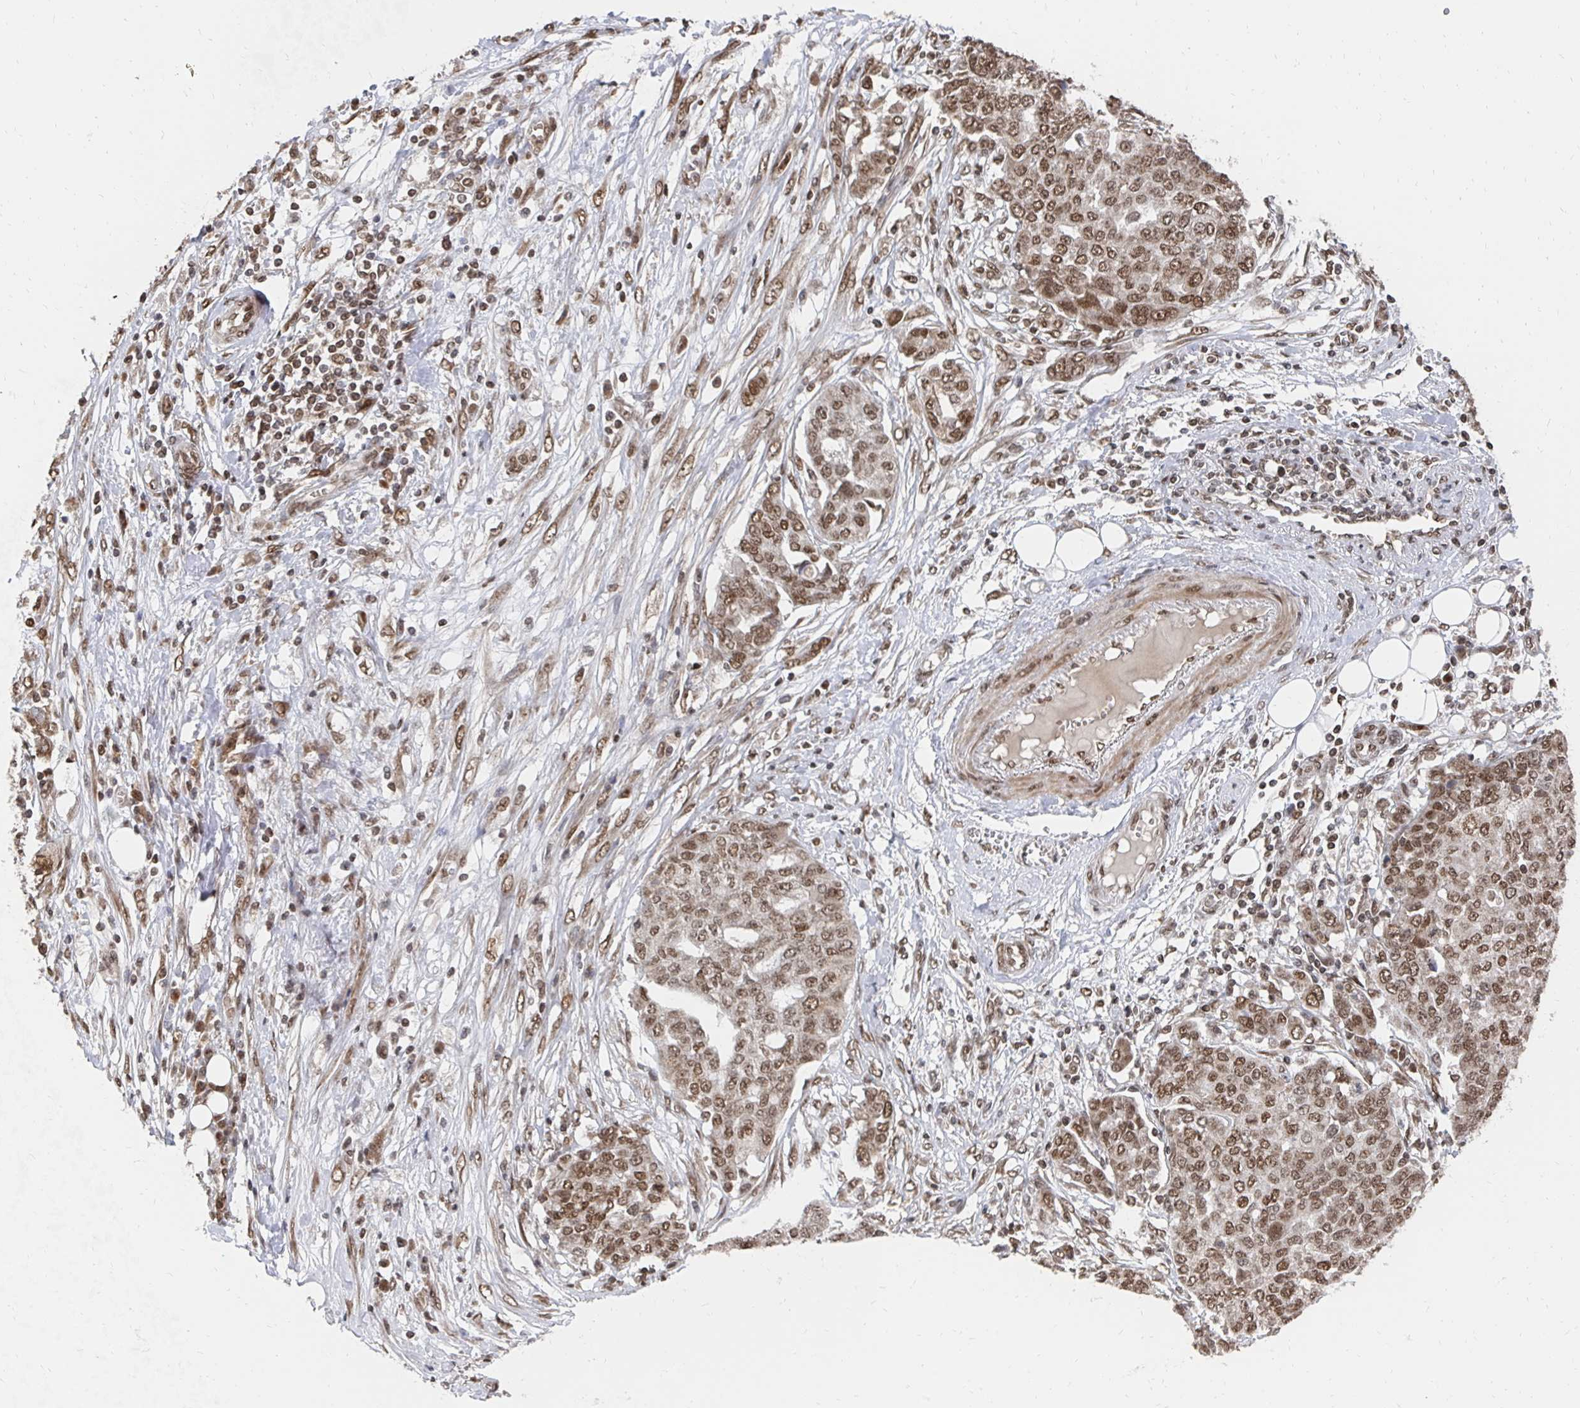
{"staining": {"intensity": "moderate", "quantity": ">75%", "location": "nuclear"}, "tissue": "ovarian cancer", "cell_type": "Tumor cells", "image_type": "cancer", "snomed": [{"axis": "morphology", "description": "Cystadenocarcinoma, serous, NOS"}, {"axis": "topography", "description": "Soft tissue"}, {"axis": "topography", "description": "Ovary"}], "caption": "Immunohistochemical staining of serous cystadenocarcinoma (ovarian) reveals moderate nuclear protein expression in about >75% of tumor cells. The staining is performed using DAB (3,3'-diaminobenzidine) brown chromogen to label protein expression. The nuclei are counter-stained blue using hematoxylin.", "gene": "GTF3C6", "patient": {"sex": "female", "age": 57}}